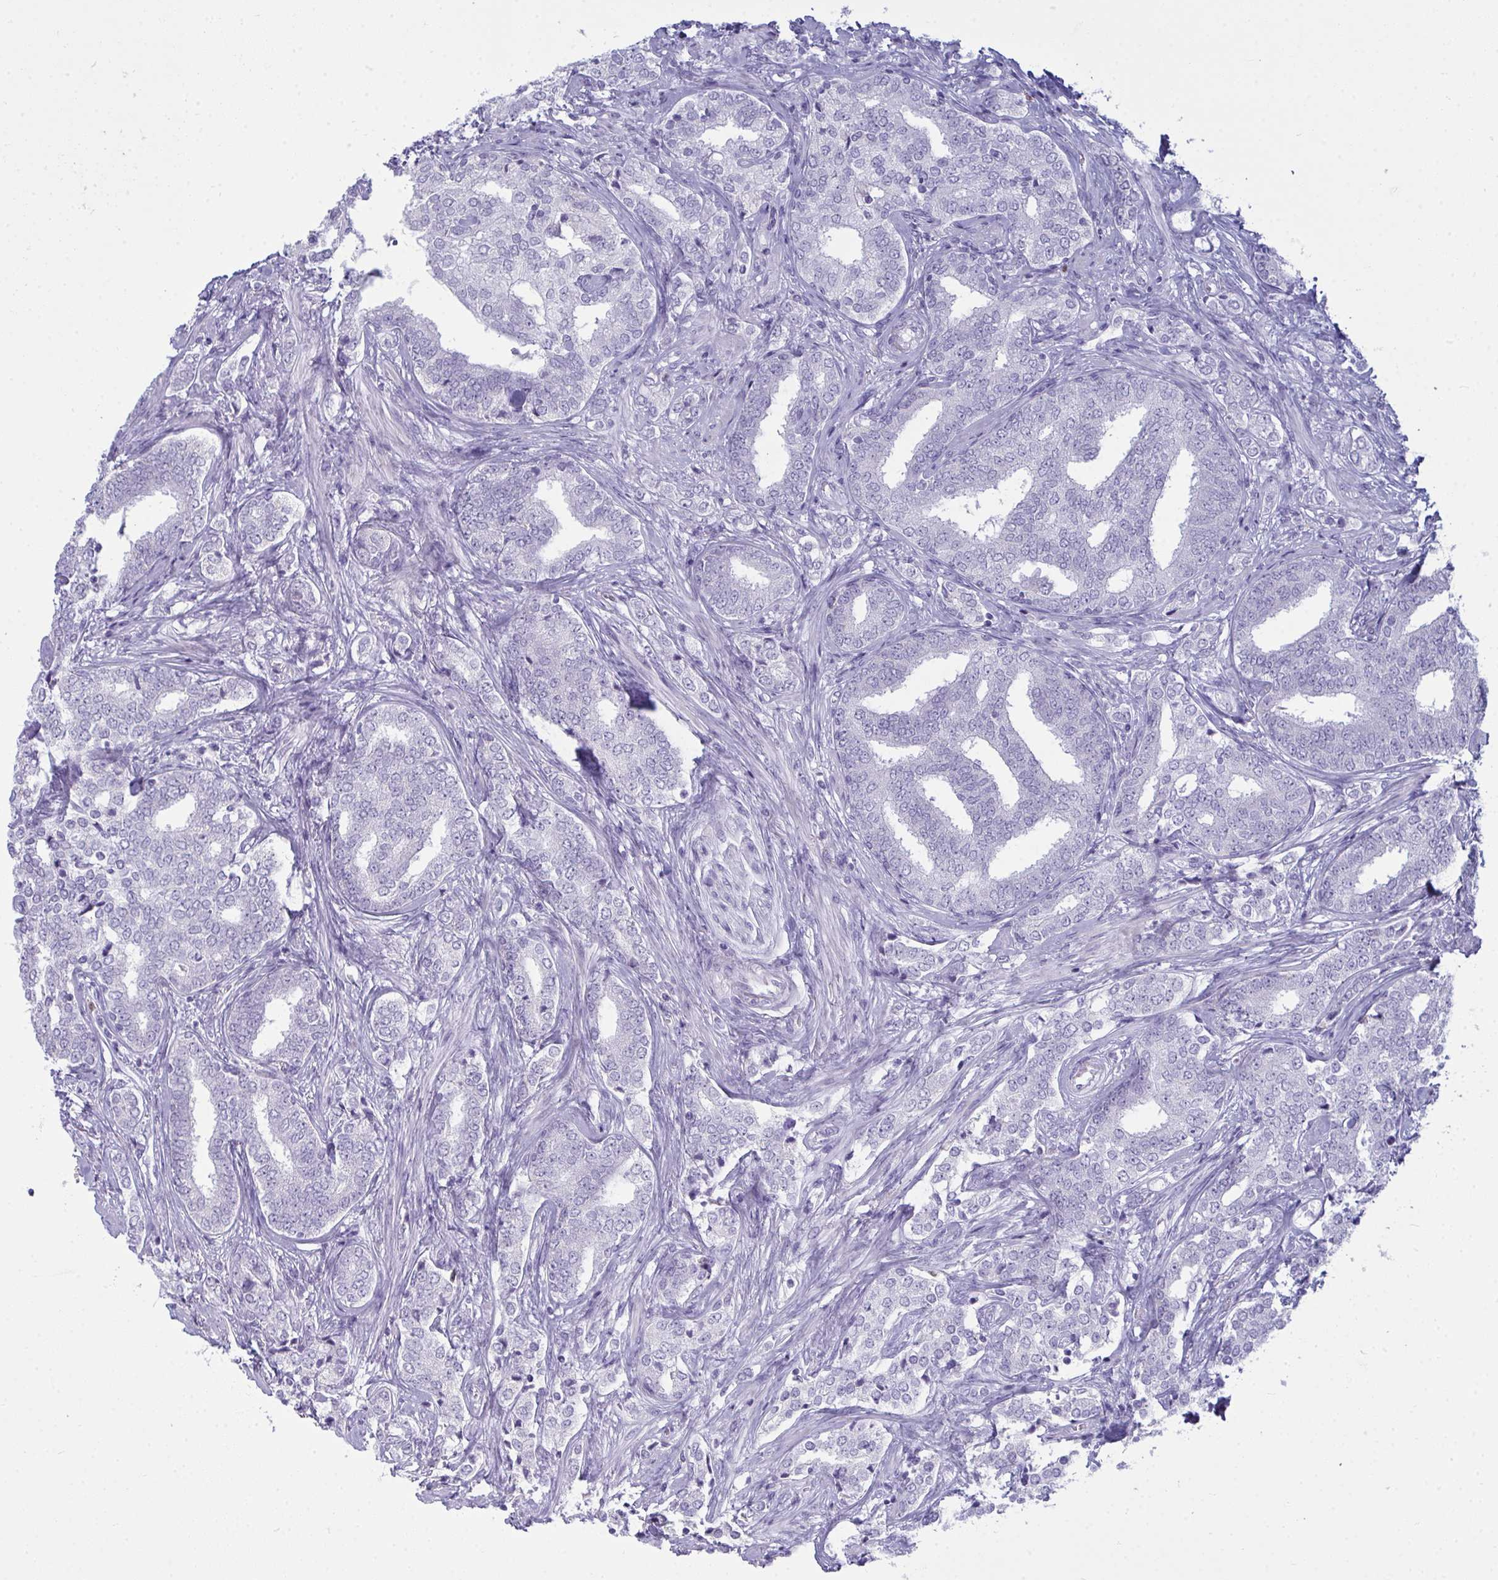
{"staining": {"intensity": "negative", "quantity": "none", "location": "none"}, "tissue": "prostate cancer", "cell_type": "Tumor cells", "image_type": "cancer", "snomed": [{"axis": "morphology", "description": "Adenocarcinoma, High grade"}, {"axis": "topography", "description": "Prostate"}], "caption": "Tumor cells are negative for protein expression in human prostate high-grade adenocarcinoma. (IHC, brightfield microscopy, high magnification).", "gene": "SERPINB10", "patient": {"sex": "male", "age": 72}}